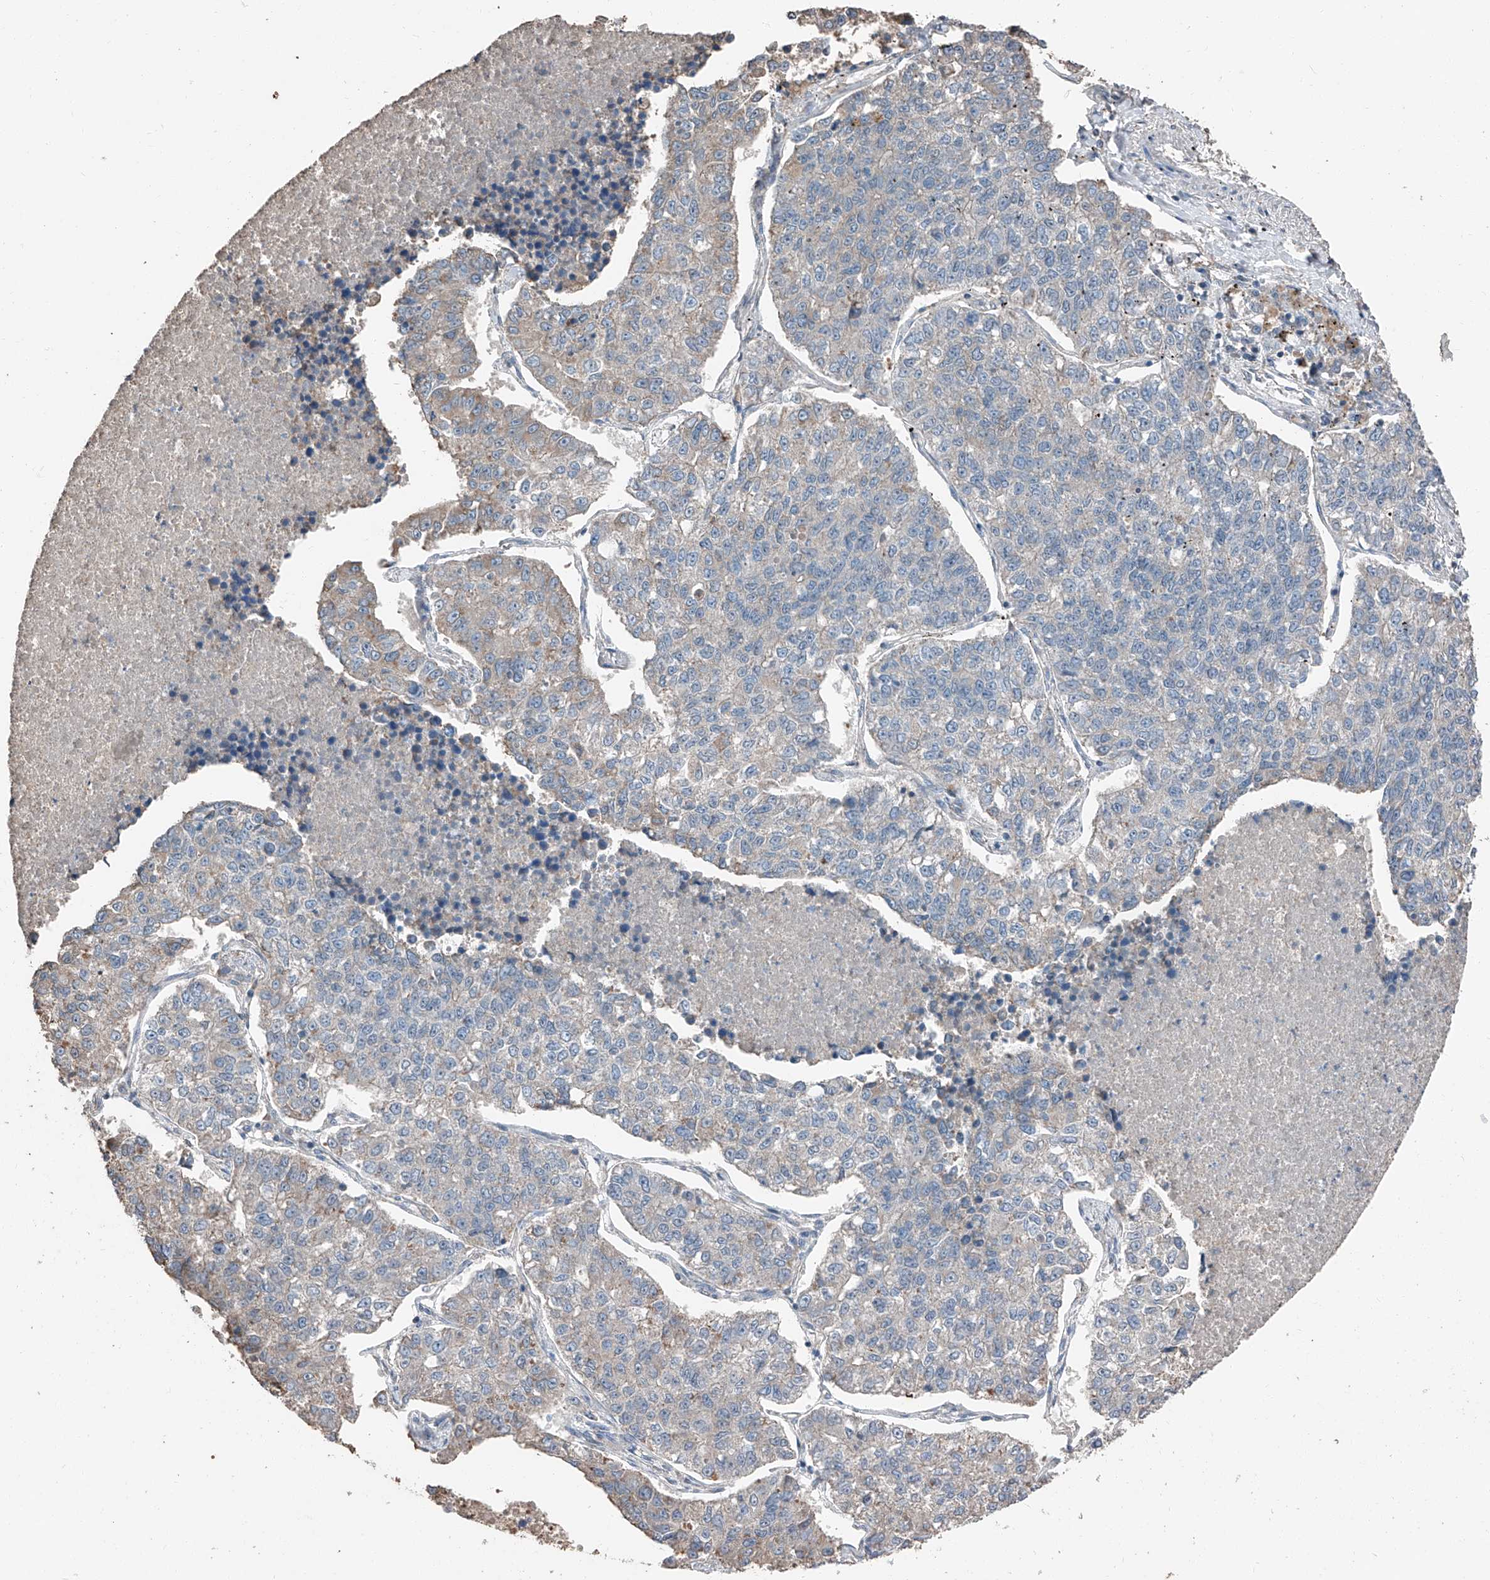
{"staining": {"intensity": "negative", "quantity": "none", "location": "none"}, "tissue": "lung cancer", "cell_type": "Tumor cells", "image_type": "cancer", "snomed": [{"axis": "morphology", "description": "Adenocarcinoma, NOS"}, {"axis": "topography", "description": "Lung"}], "caption": "Tumor cells show no significant protein positivity in adenocarcinoma (lung). Nuclei are stained in blue.", "gene": "MAMLD1", "patient": {"sex": "male", "age": 49}}